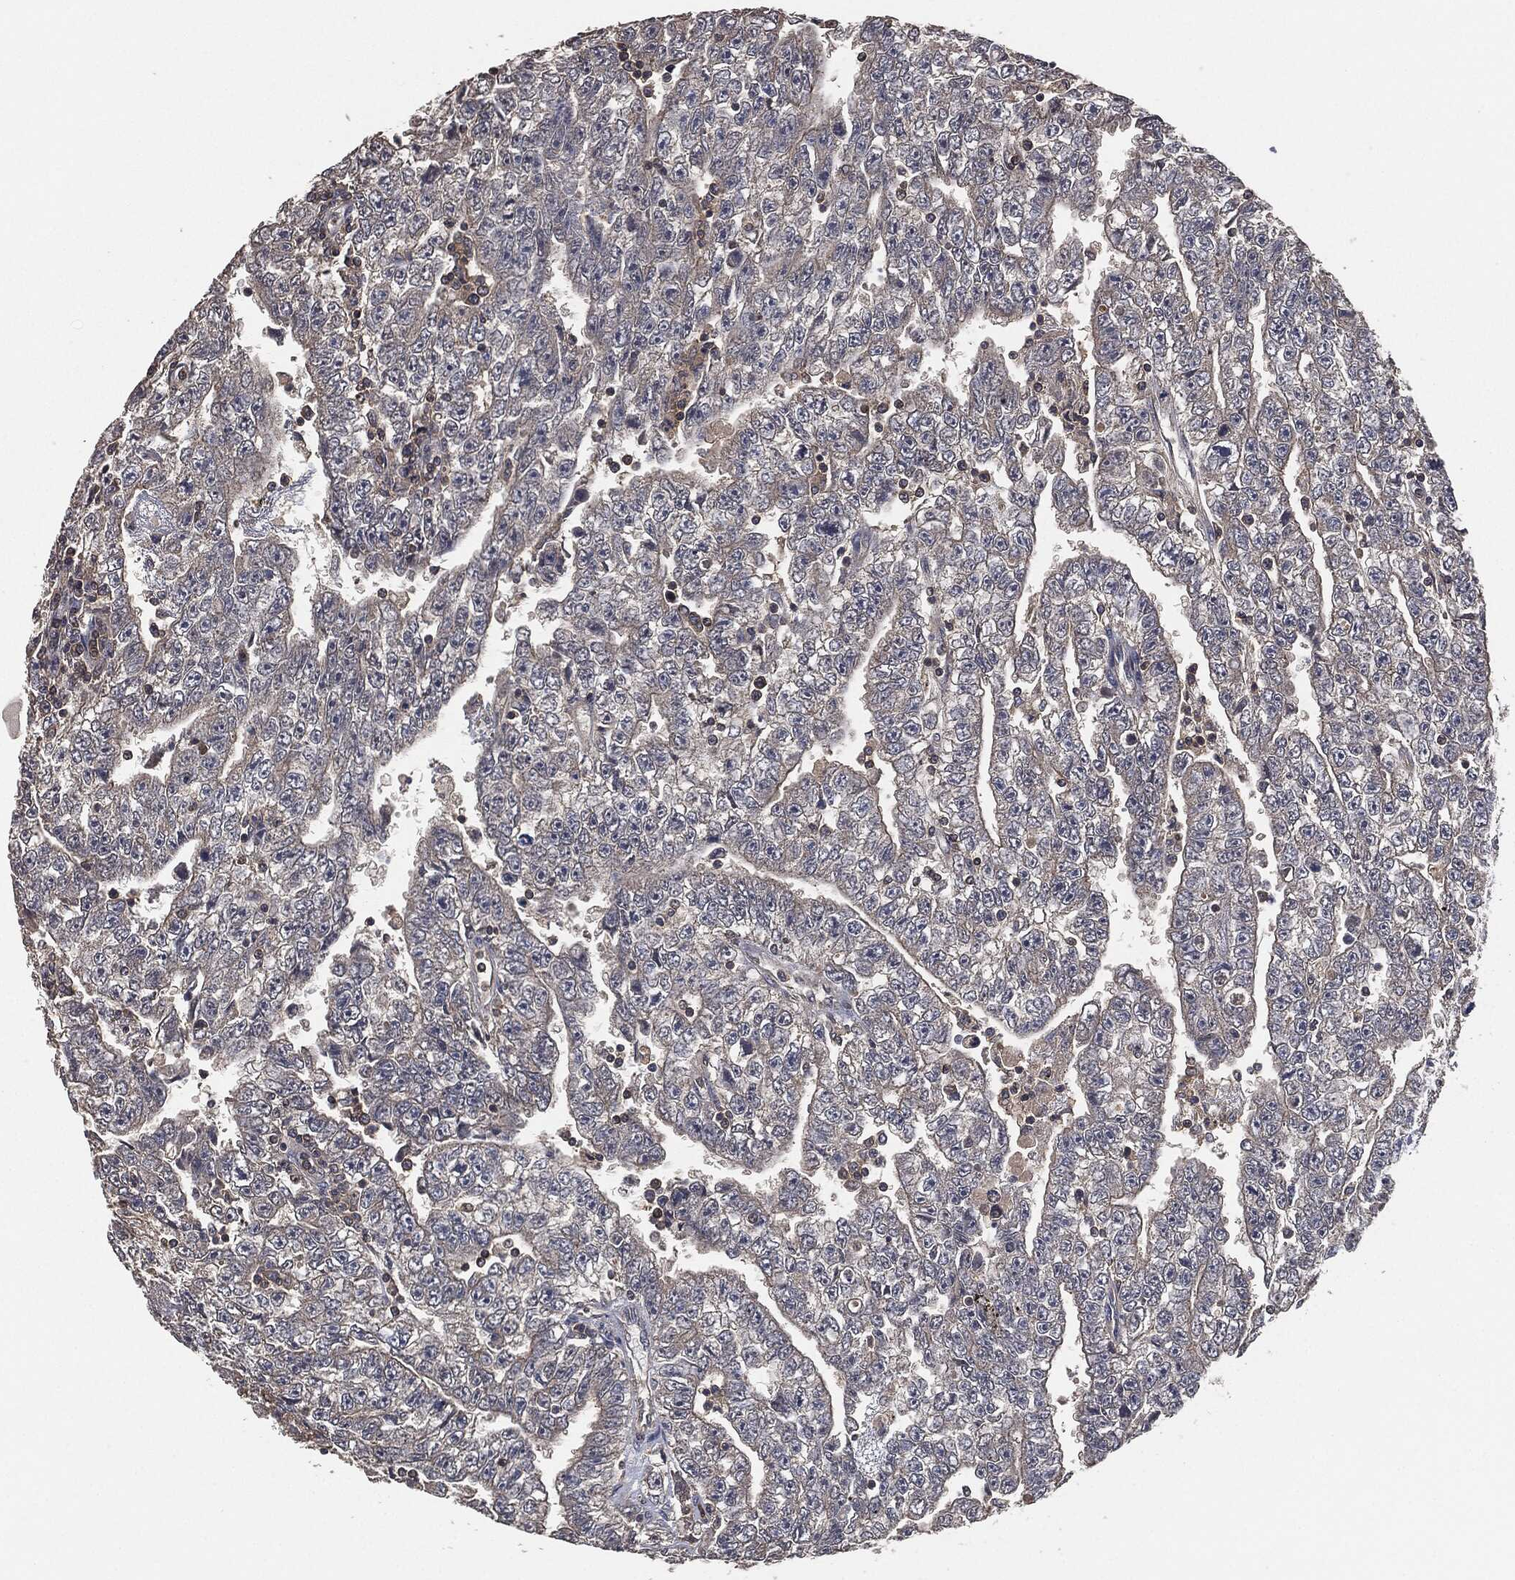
{"staining": {"intensity": "negative", "quantity": "none", "location": "none"}, "tissue": "testis cancer", "cell_type": "Tumor cells", "image_type": "cancer", "snomed": [{"axis": "morphology", "description": "Carcinoma, Embryonal, NOS"}, {"axis": "topography", "description": "Testis"}], "caption": "A histopathology image of testis cancer stained for a protein displays no brown staining in tumor cells.", "gene": "ERBIN", "patient": {"sex": "male", "age": 25}}